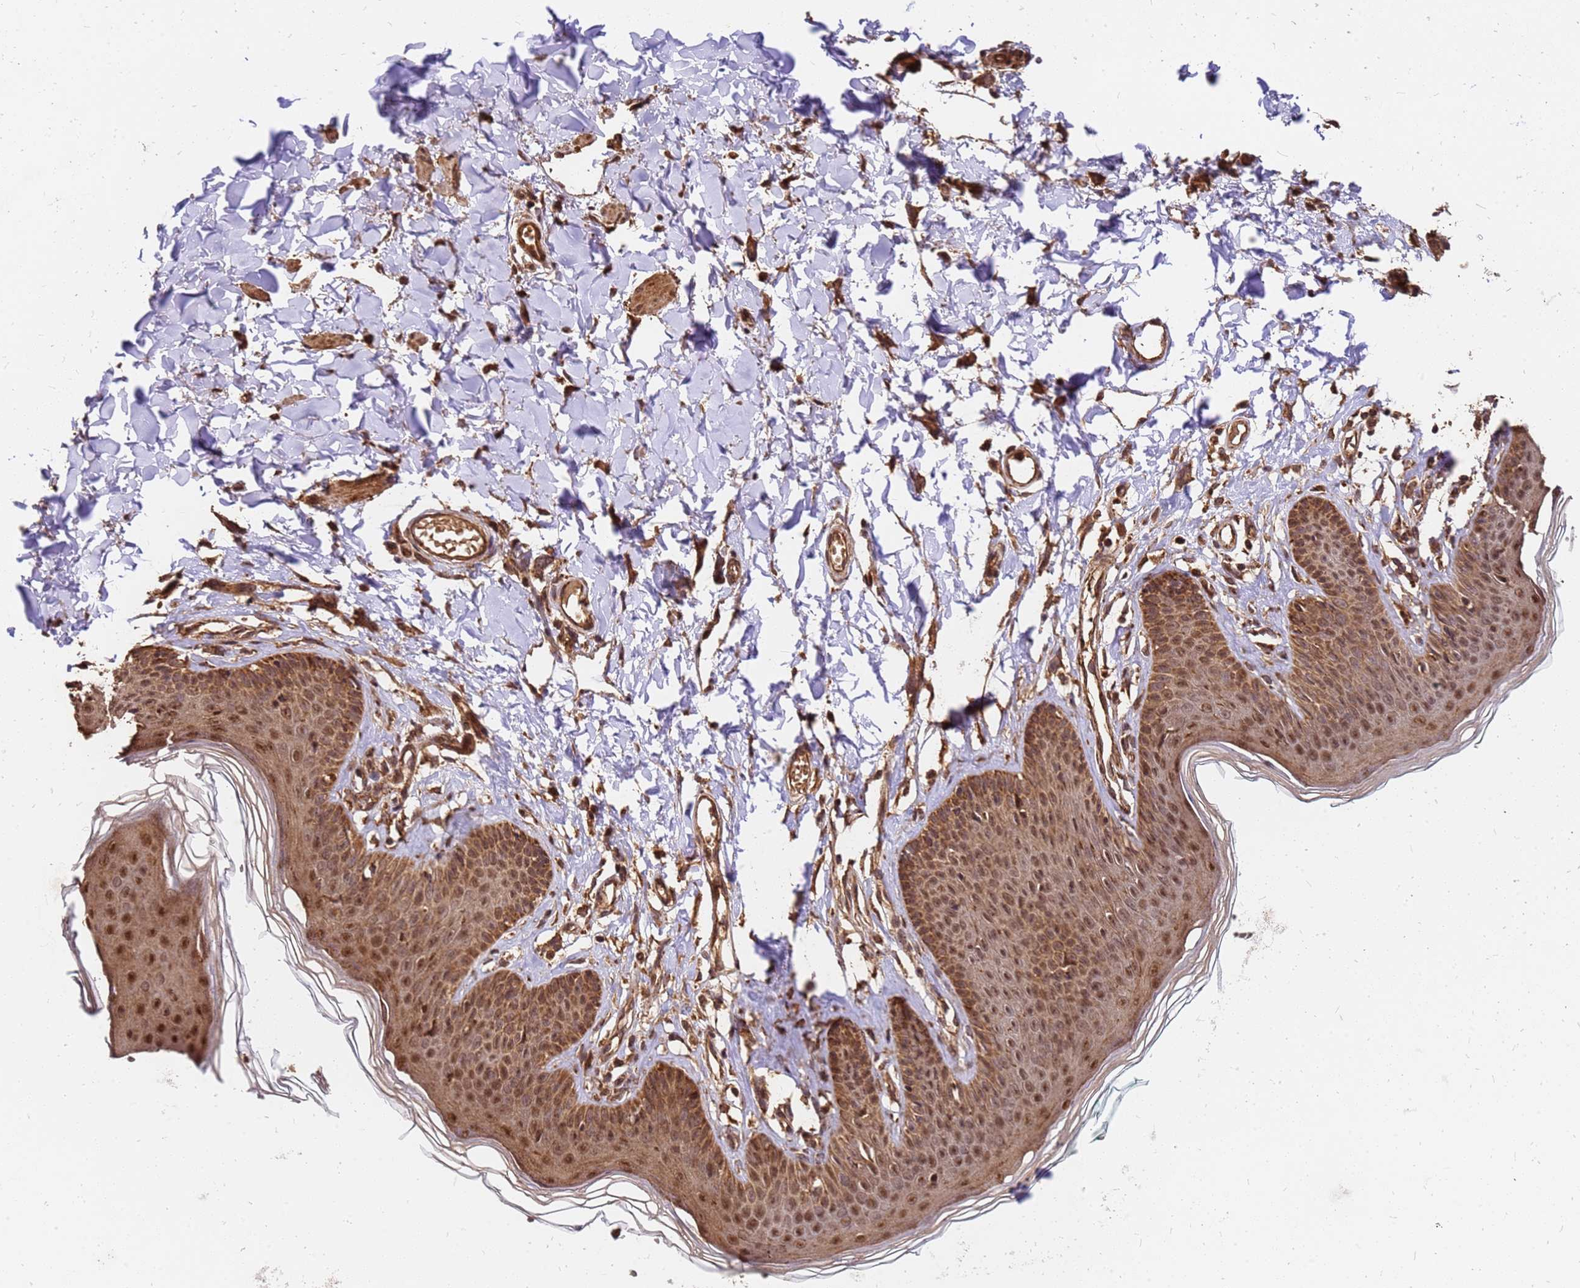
{"staining": {"intensity": "moderate", "quantity": ">75%", "location": "cytoplasmic/membranous,nuclear"}, "tissue": "skin", "cell_type": "Epidermal cells", "image_type": "normal", "snomed": [{"axis": "morphology", "description": "Normal tissue, NOS"}, {"axis": "morphology", "description": "Squamous cell carcinoma, NOS"}, {"axis": "topography", "description": "Vulva"}], "caption": "The photomicrograph reveals staining of normal skin, revealing moderate cytoplasmic/membranous,nuclear protein positivity (brown color) within epidermal cells.", "gene": "GPATCH8", "patient": {"sex": "female", "age": 85}}